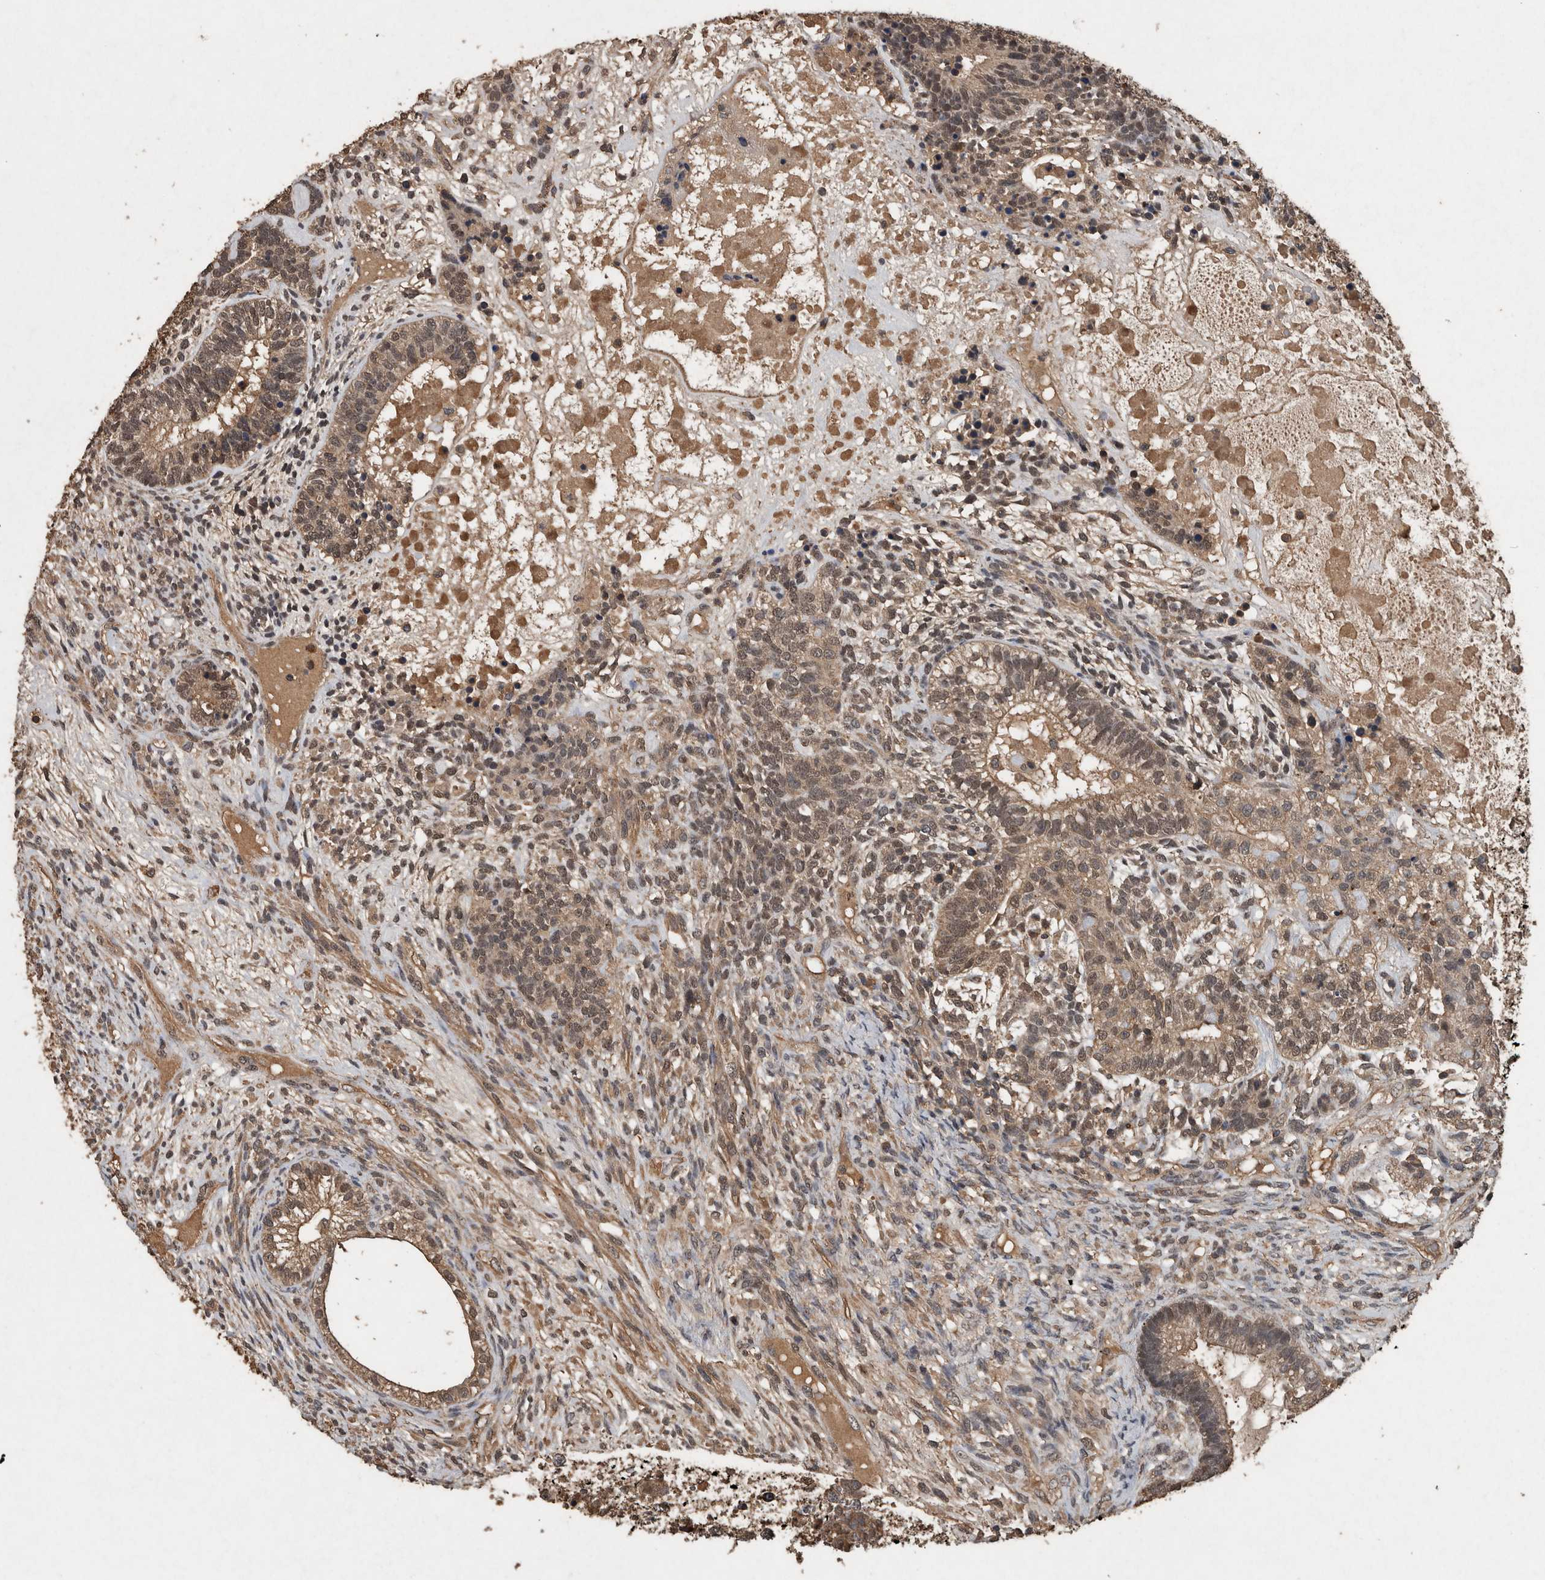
{"staining": {"intensity": "moderate", "quantity": ">75%", "location": "cytoplasmic/membranous"}, "tissue": "testis cancer", "cell_type": "Tumor cells", "image_type": "cancer", "snomed": [{"axis": "morphology", "description": "Seminoma, NOS"}, {"axis": "morphology", "description": "Carcinoma, Embryonal, NOS"}, {"axis": "topography", "description": "Testis"}], "caption": "About >75% of tumor cells in embryonal carcinoma (testis) exhibit moderate cytoplasmic/membranous protein positivity as visualized by brown immunohistochemical staining.", "gene": "FGFRL1", "patient": {"sex": "male", "age": 28}}